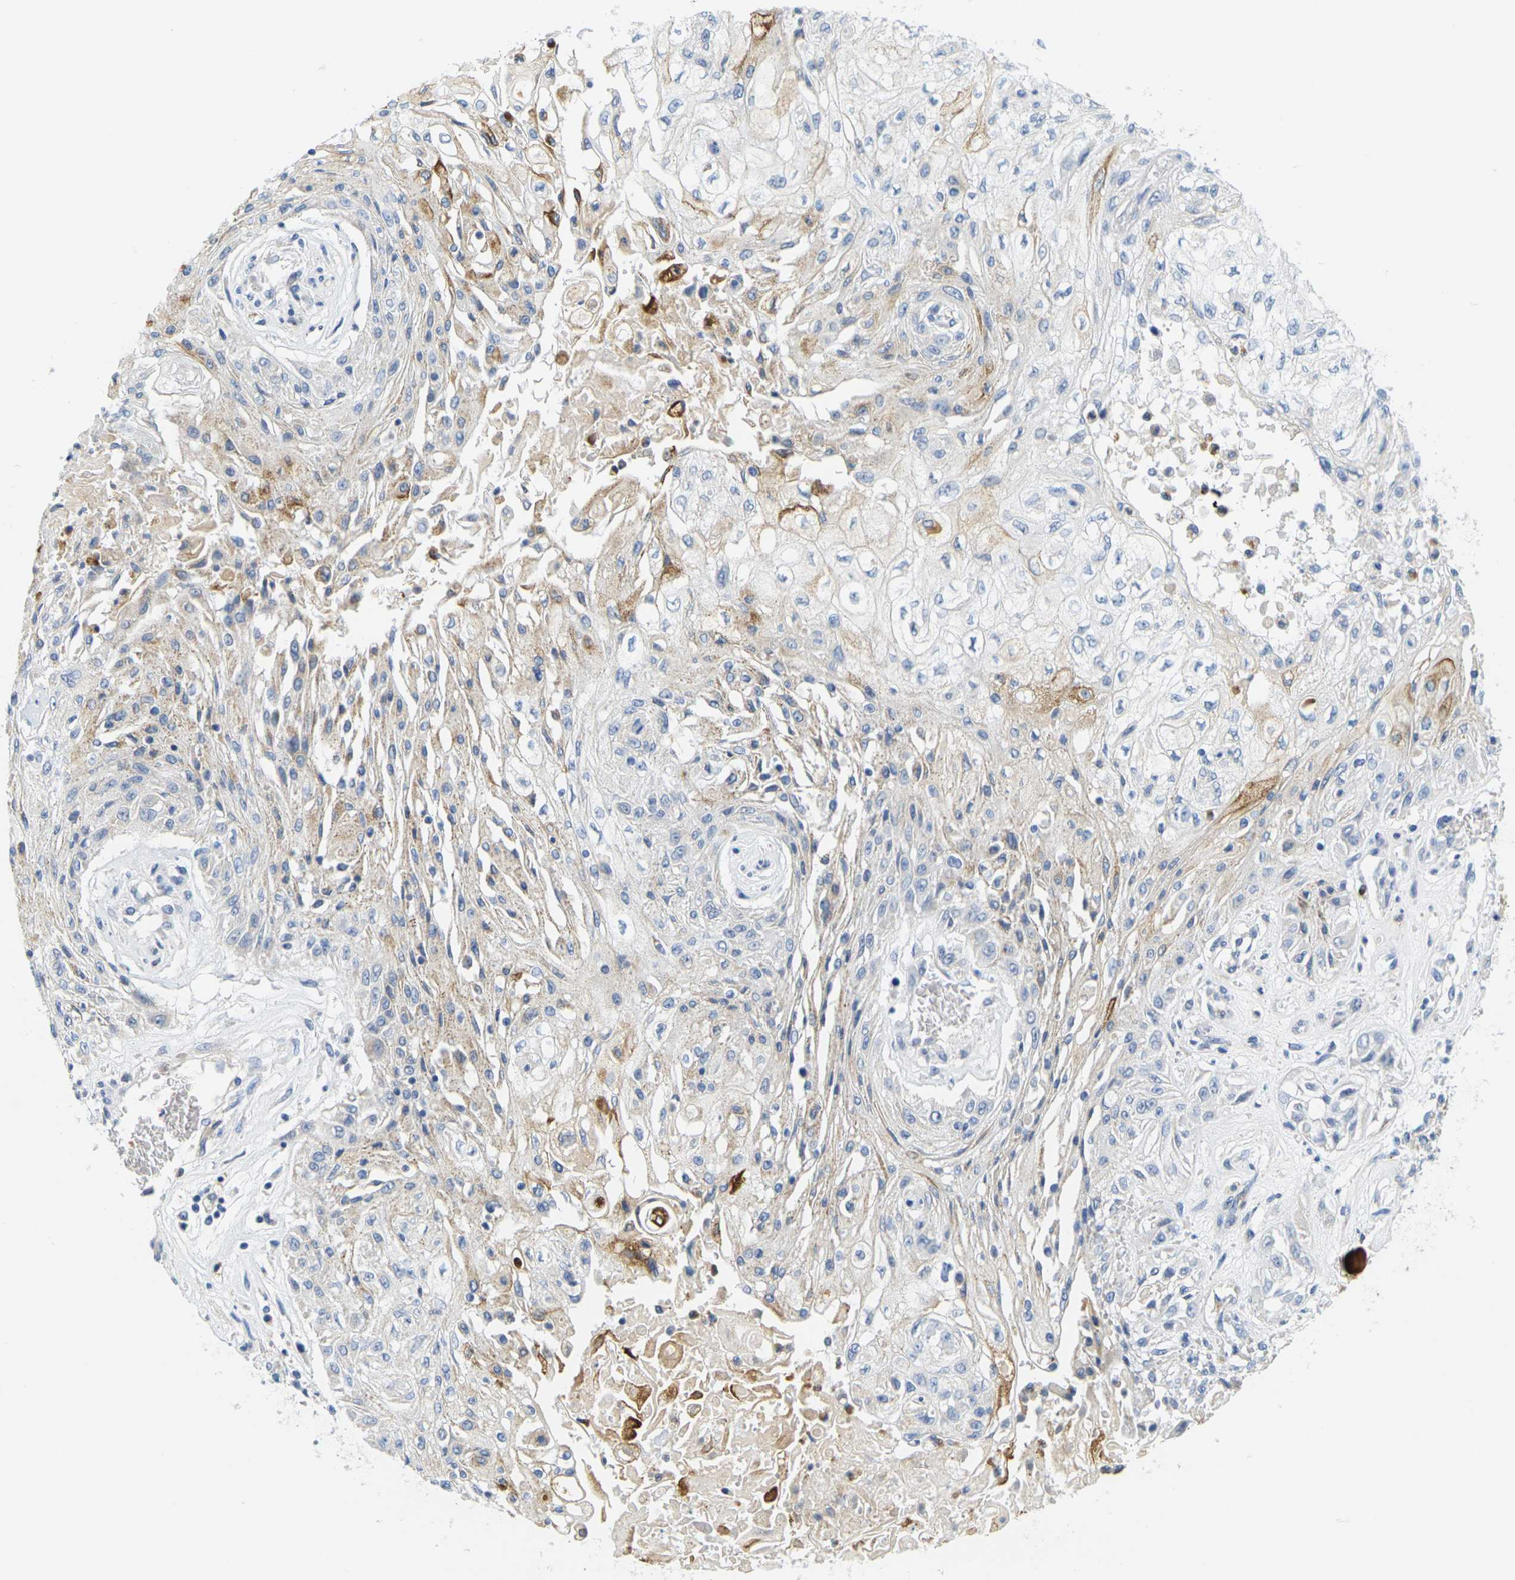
{"staining": {"intensity": "negative", "quantity": "none", "location": "none"}, "tissue": "skin cancer", "cell_type": "Tumor cells", "image_type": "cancer", "snomed": [{"axis": "morphology", "description": "Squamous cell carcinoma, NOS"}, {"axis": "topography", "description": "Skin"}], "caption": "This is an IHC photomicrograph of human skin cancer (squamous cell carcinoma). There is no staining in tumor cells.", "gene": "KLK5", "patient": {"sex": "male", "age": 75}}